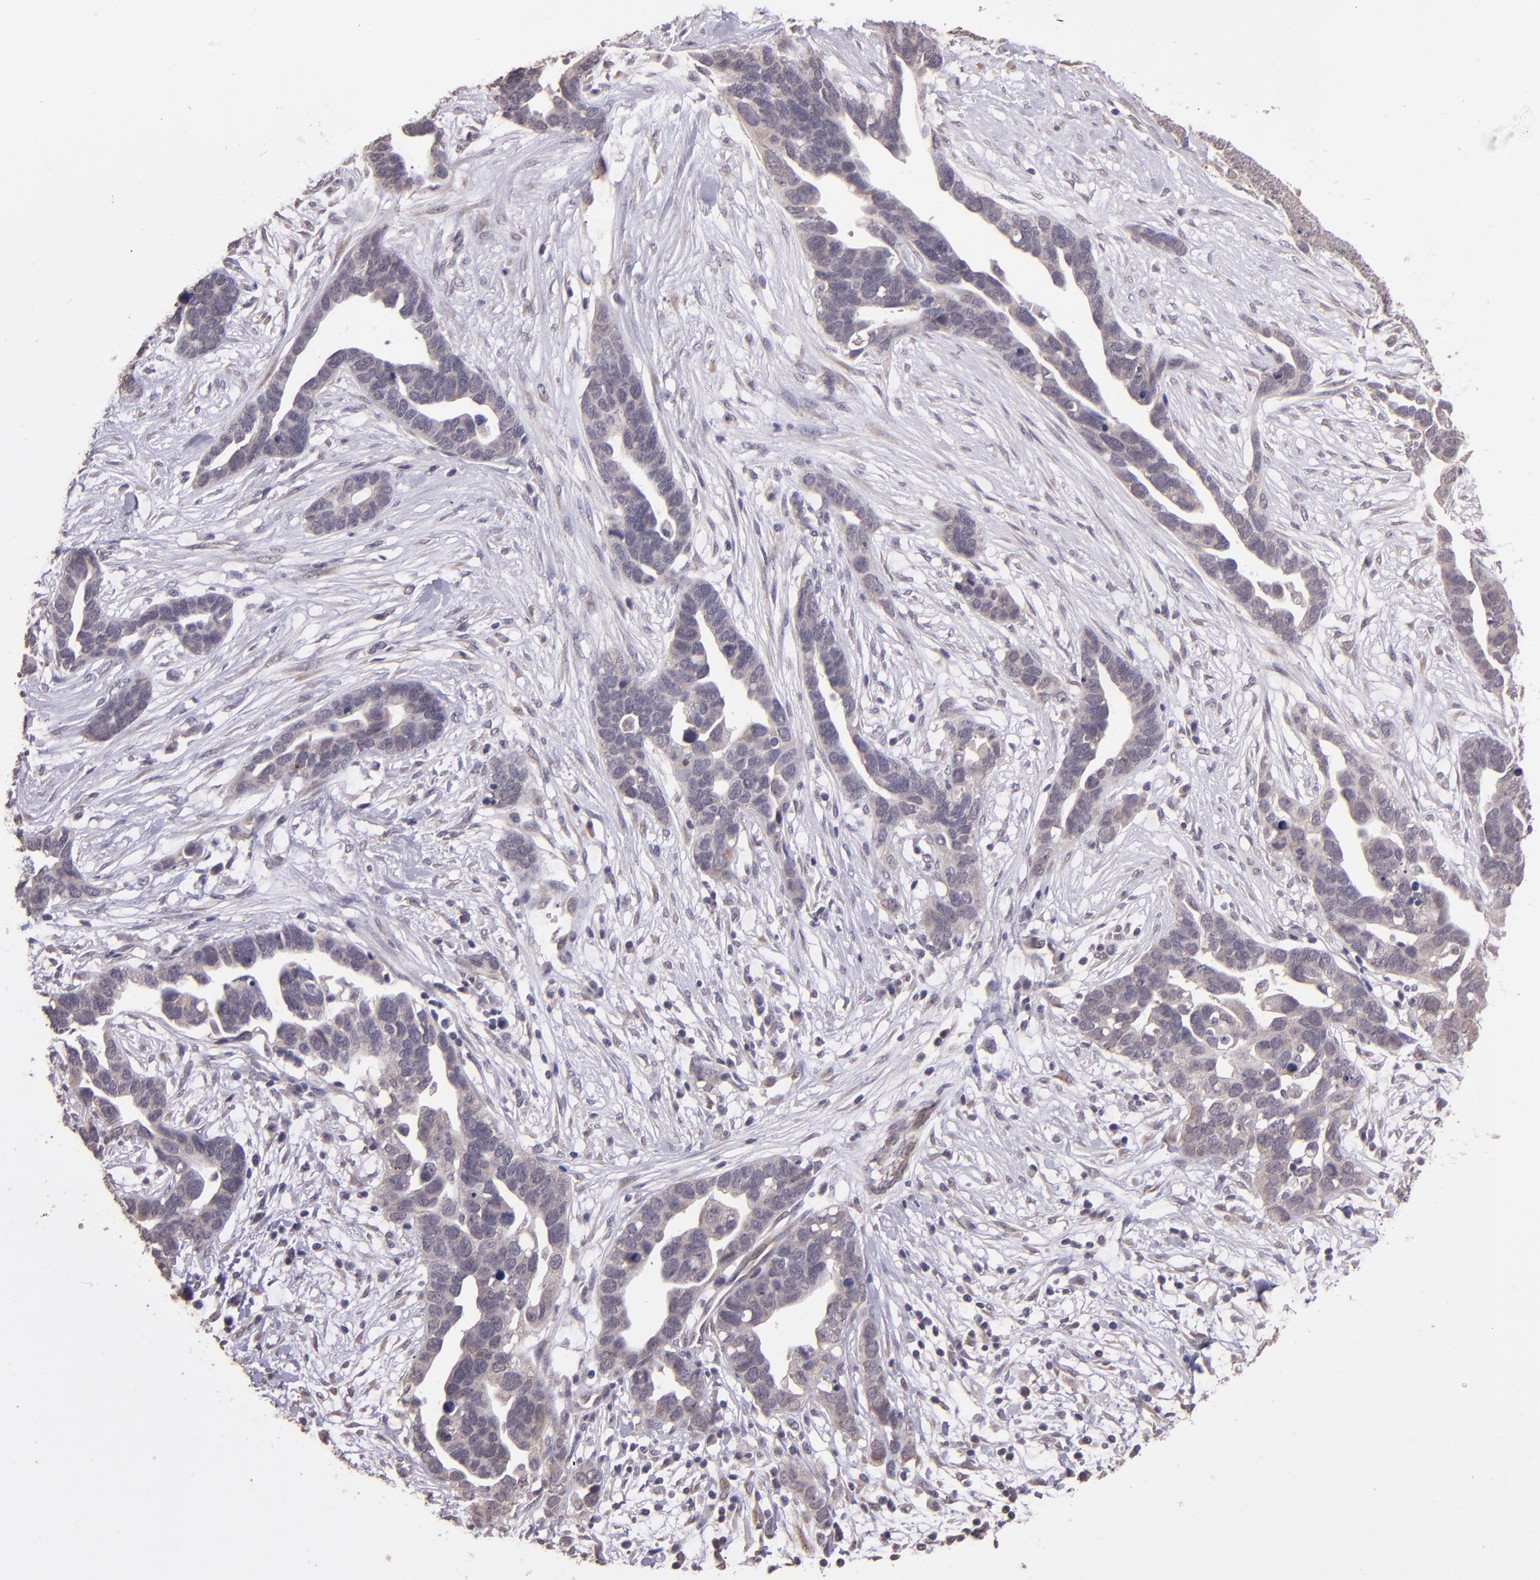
{"staining": {"intensity": "weak", "quantity": ">75%", "location": "cytoplasmic/membranous"}, "tissue": "ovarian cancer", "cell_type": "Tumor cells", "image_type": "cancer", "snomed": [{"axis": "morphology", "description": "Cystadenocarcinoma, serous, NOS"}, {"axis": "topography", "description": "Ovary"}], "caption": "Immunohistochemistry (IHC) image of neoplastic tissue: serous cystadenocarcinoma (ovarian) stained using immunohistochemistry reveals low levels of weak protein expression localized specifically in the cytoplasmic/membranous of tumor cells, appearing as a cytoplasmic/membranous brown color.", "gene": "TAF7L", "patient": {"sex": "female", "age": 54}}